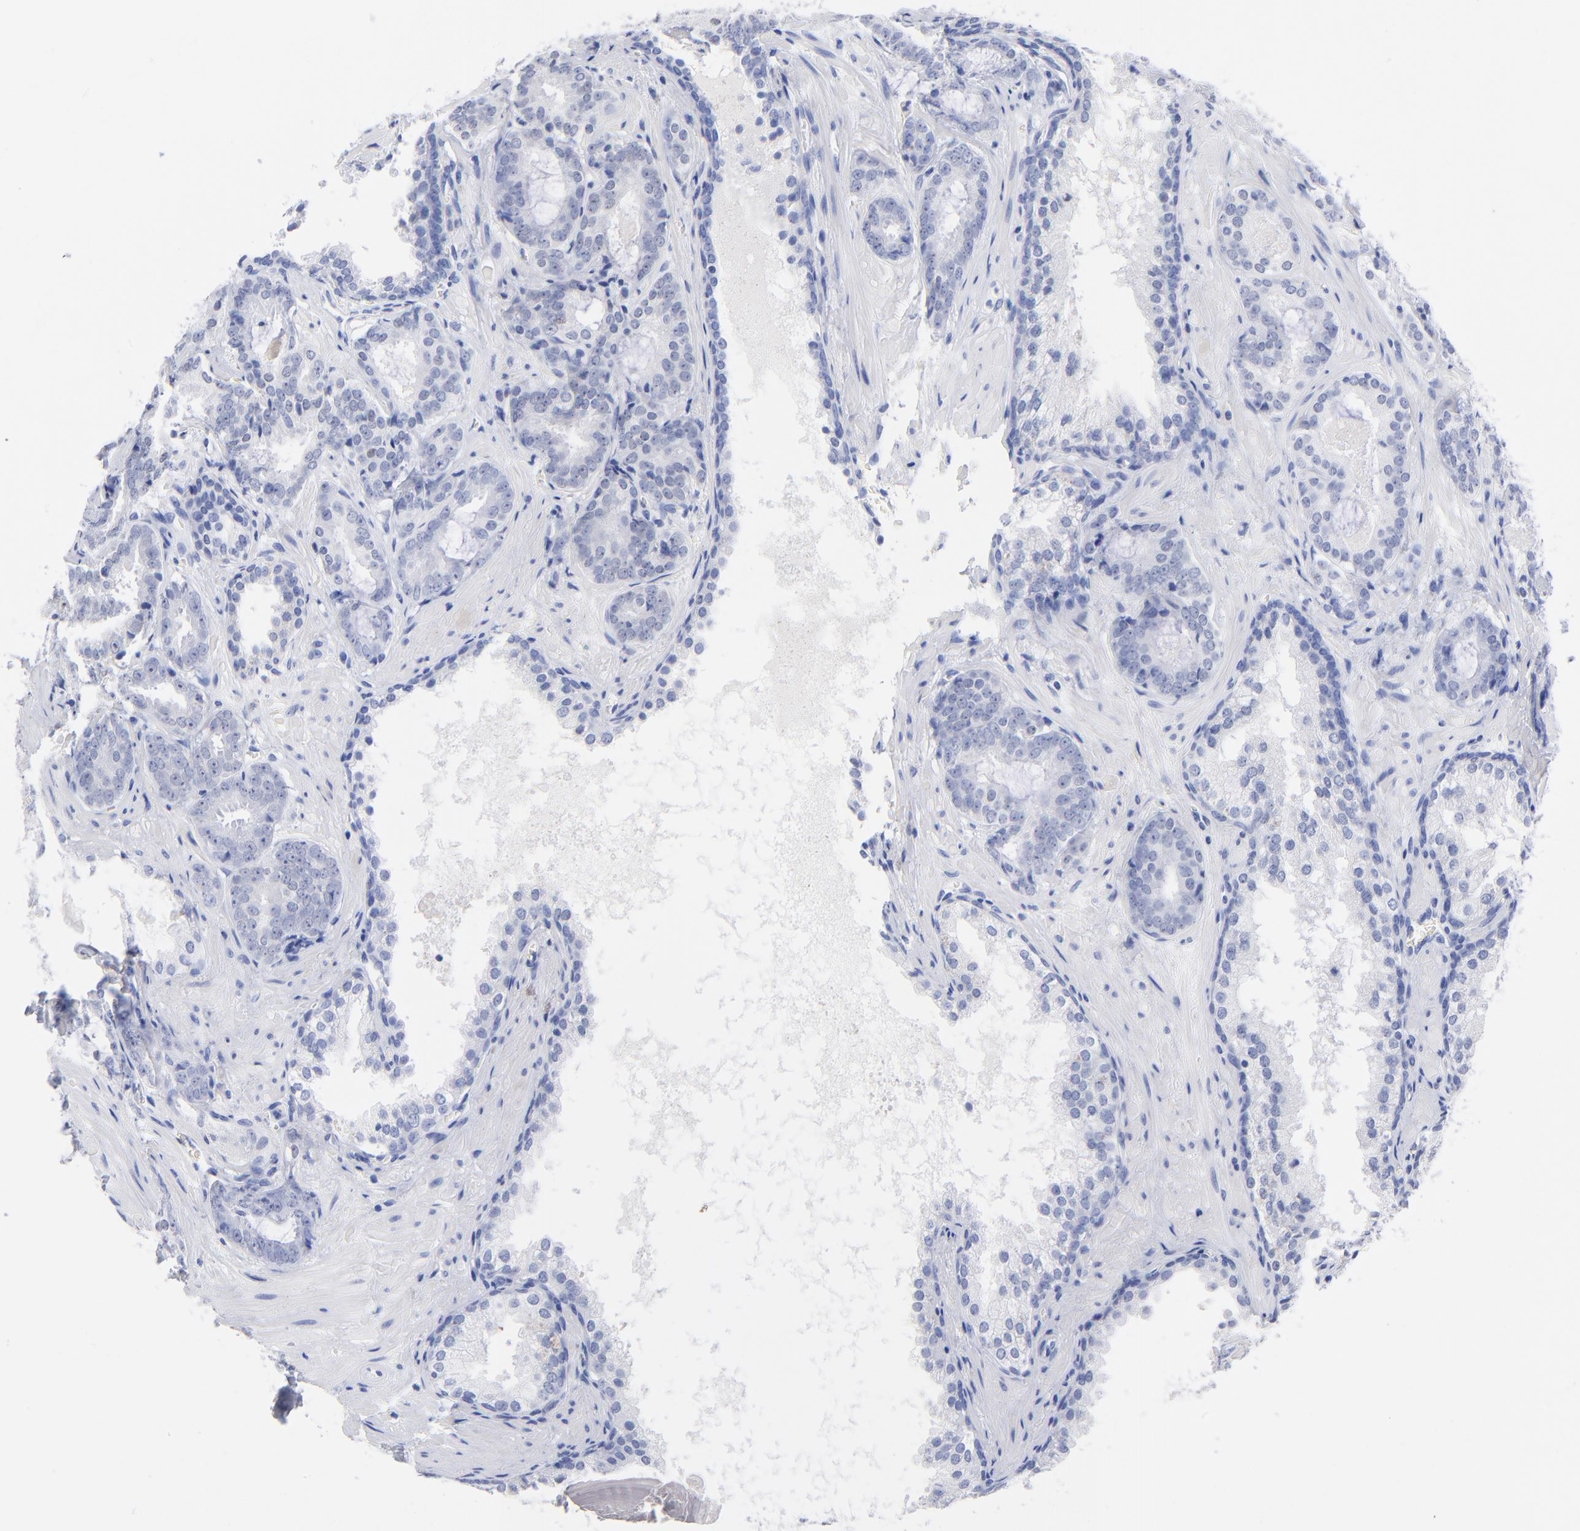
{"staining": {"intensity": "negative", "quantity": "none", "location": "none"}, "tissue": "prostate cancer", "cell_type": "Tumor cells", "image_type": "cancer", "snomed": [{"axis": "morphology", "description": "Adenocarcinoma, Medium grade"}, {"axis": "topography", "description": "Prostate"}], "caption": "A micrograph of adenocarcinoma (medium-grade) (prostate) stained for a protein displays no brown staining in tumor cells.", "gene": "ACY1", "patient": {"sex": "male", "age": 64}}